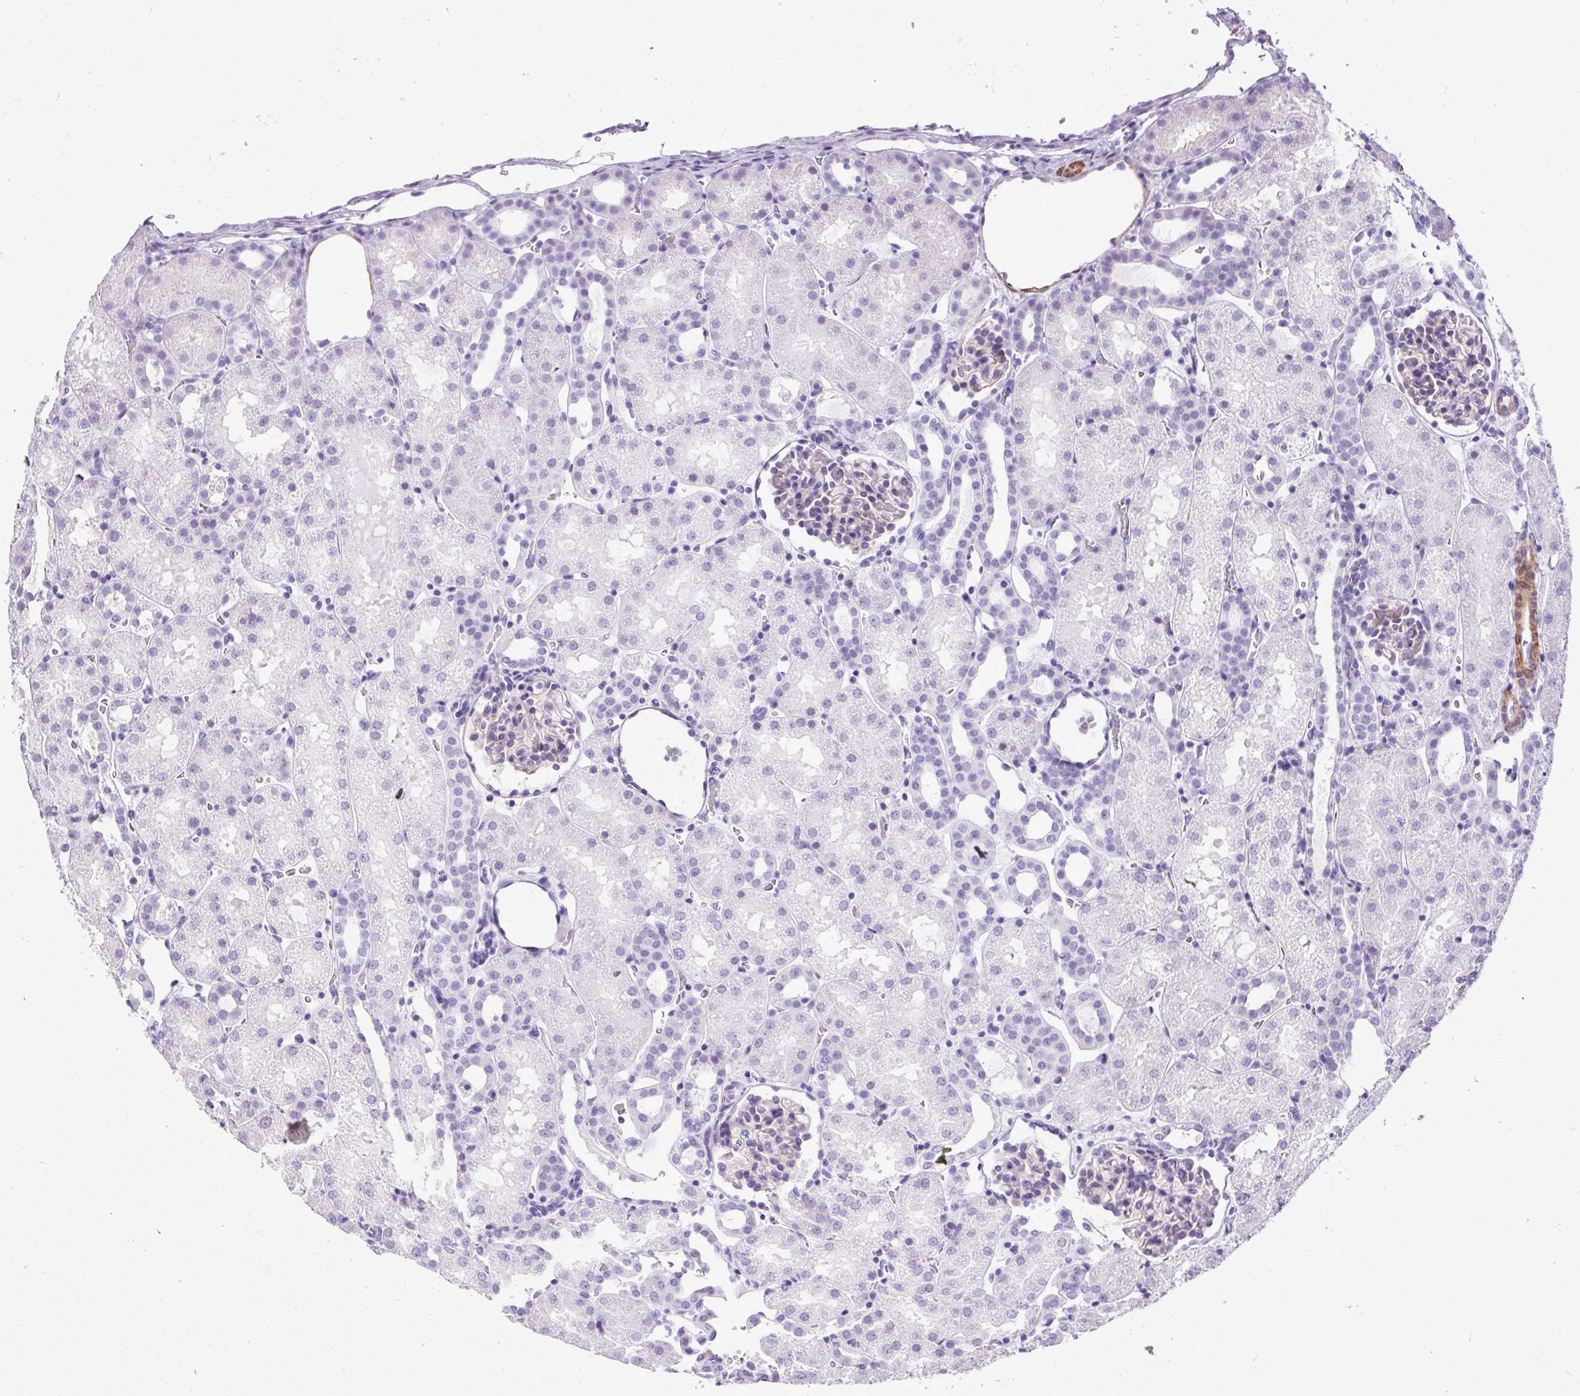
{"staining": {"intensity": "negative", "quantity": "none", "location": "none"}, "tissue": "kidney", "cell_type": "Cells in glomeruli", "image_type": "normal", "snomed": [{"axis": "morphology", "description": "Normal tissue, NOS"}, {"axis": "topography", "description": "Kidney"}], "caption": "An immunohistochemistry (IHC) micrograph of unremarkable kidney is shown. There is no staining in cells in glomeruli of kidney. Brightfield microscopy of IHC stained with DAB (3,3'-diaminobenzidine) (brown) and hematoxylin (blue), captured at high magnification.", "gene": "DPP6", "patient": {"sex": "male", "age": 2}}